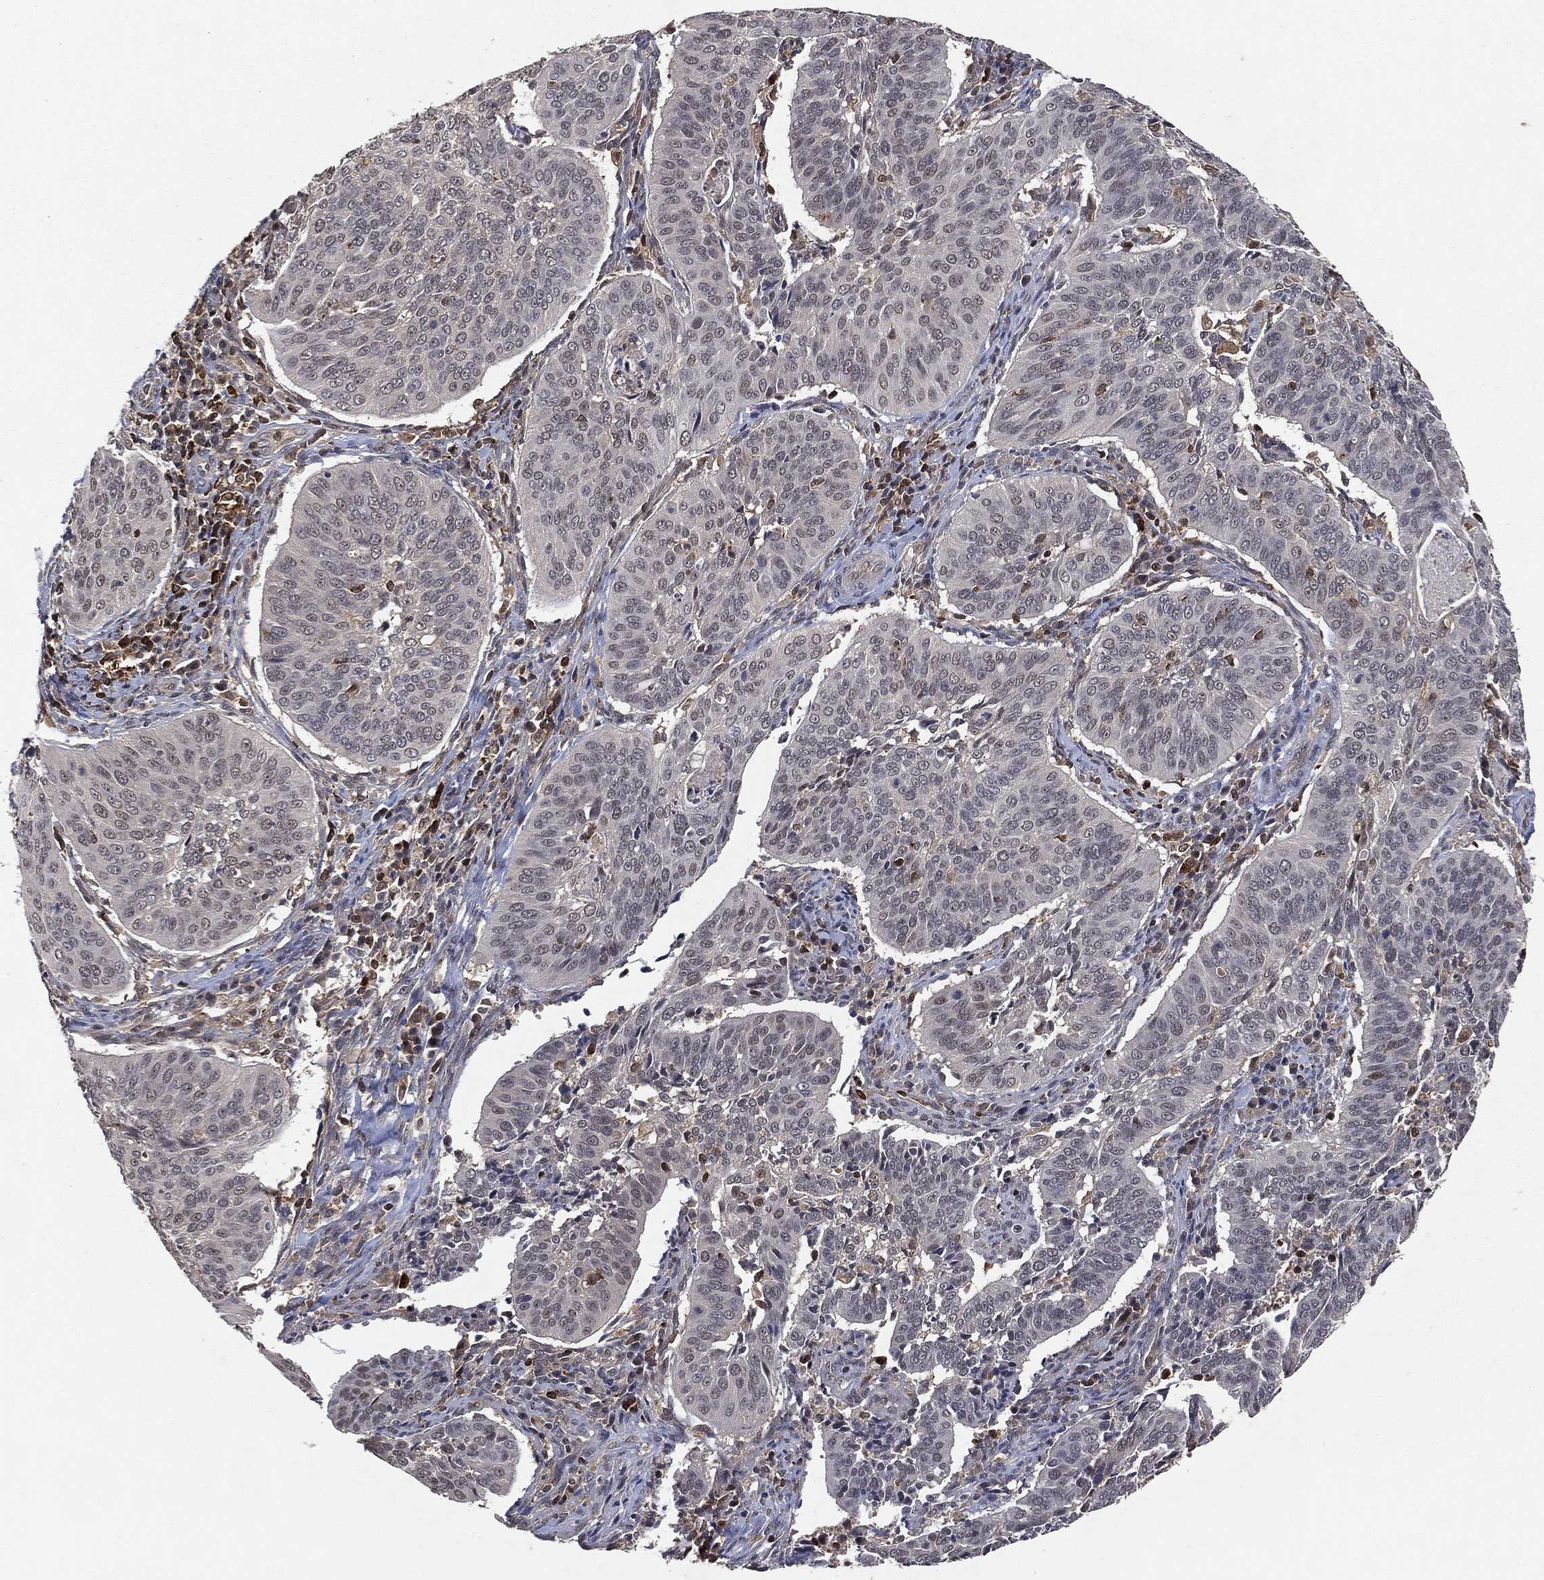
{"staining": {"intensity": "negative", "quantity": "none", "location": "none"}, "tissue": "cervical cancer", "cell_type": "Tumor cells", "image_type": "cancer", "snomed": [{"axis": "morphology", "description": "Normal tissue, NOS"}, {"axis": "morphology", "description": "Squamous cell carcinoma, NOS"}, {"axis": "topography", "description": "Cervix"}], "caption": "There is no significant expression in tumor cells of cervical cancer. Nuclei are stained in blue.", "gene": "WDR26", "patient": {"sex": "female", "age": 39}}